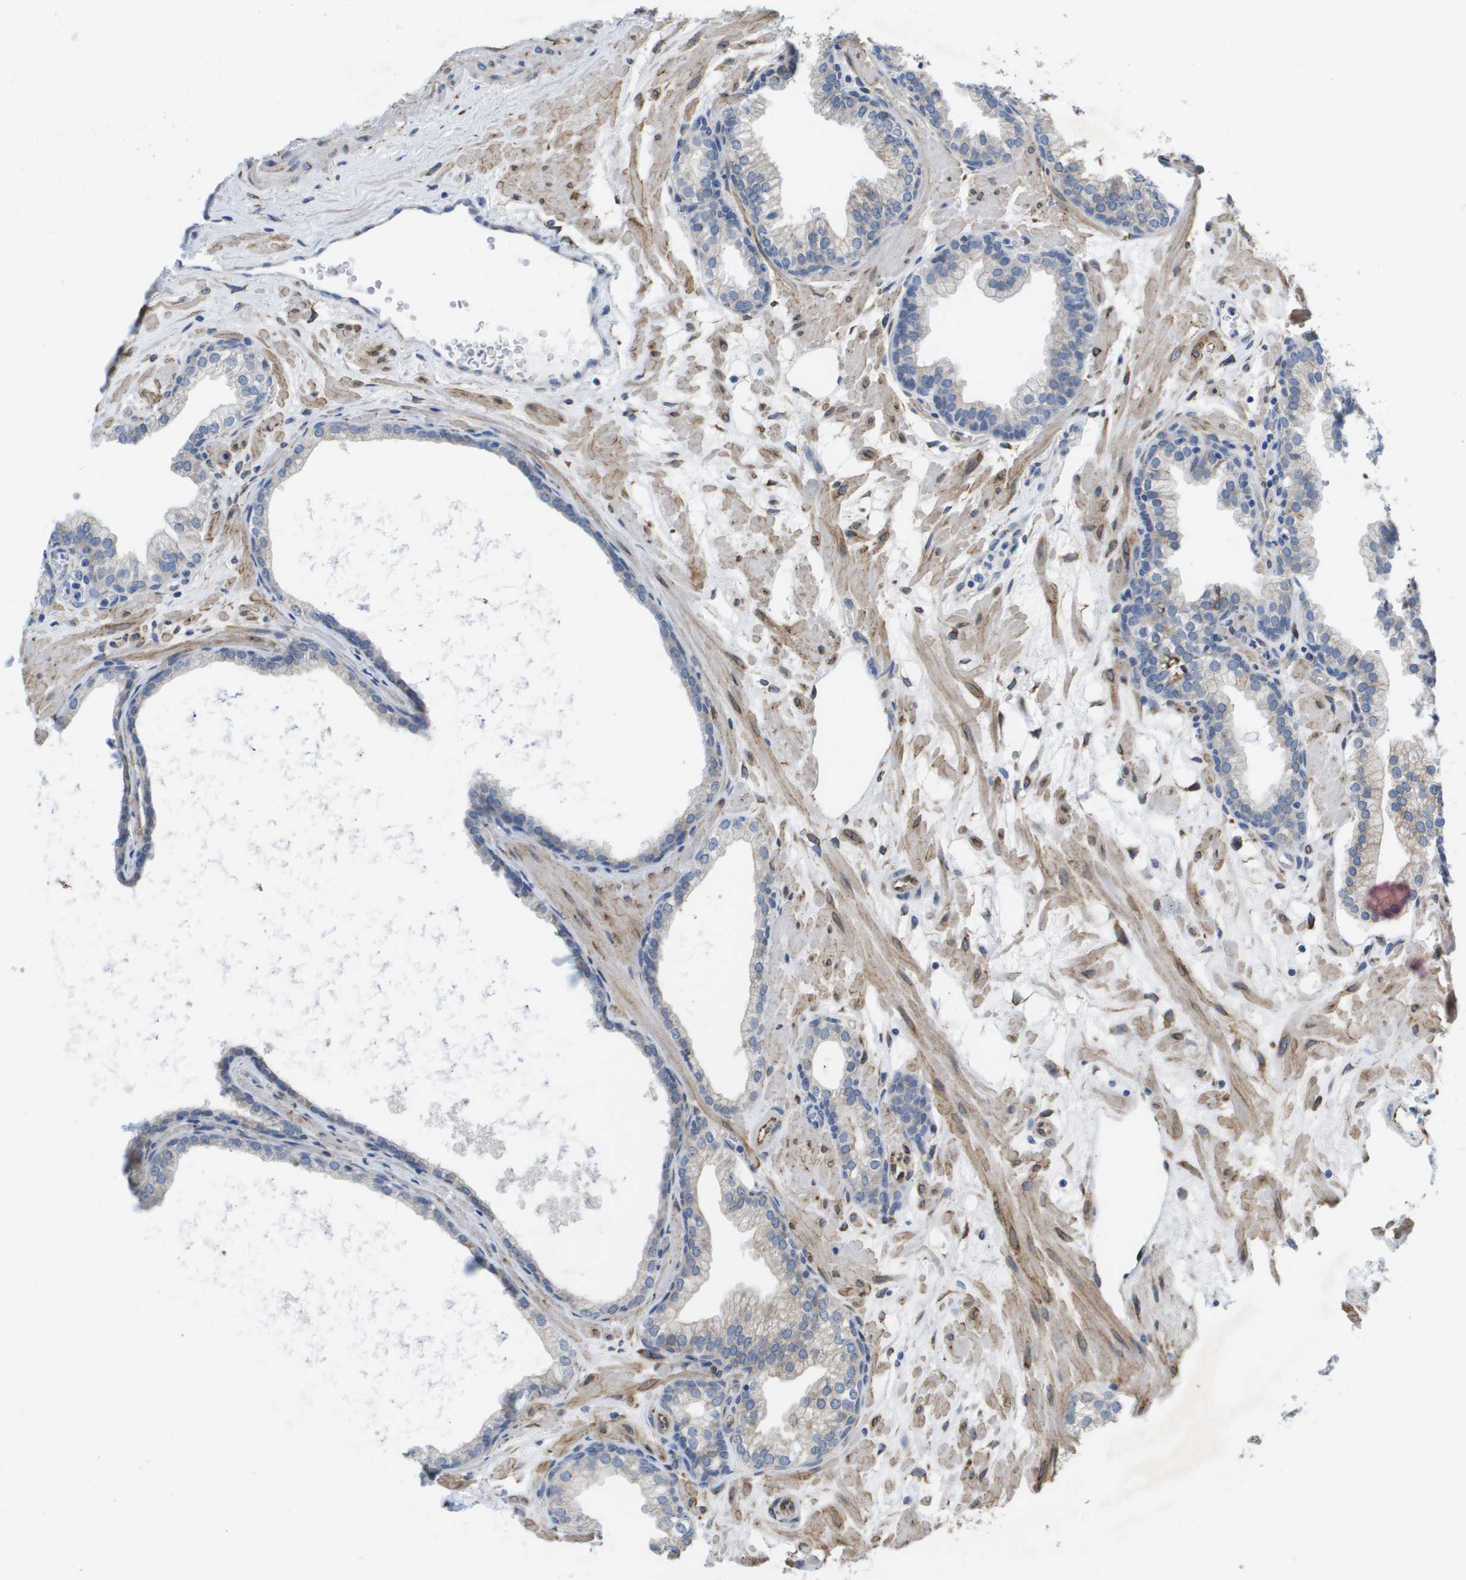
{"staining": {"intensity": "moderate", "quantity": "25%-75%", "location": "cytoplasmic/membranous"}, "tissue": "prostate", "cell_type": "Glandular cells", "image_type": "normal", "snomed": [{"axis": "morphology", "description": "Normal tissue, NOS"}, {"axis": "morphology", "description": "Urothelial carcinoma, Low grade"}, {"axis": "topography", "description": "Urinary bladder"}, {"axis": "topography", "description": "Prostate"}], "caption": "Prostate stained for a protein (brown) shows moderate cytoplasmic/membranous positive staining in approximately 25%-75% of glandular cells.", "gene": "ST3GAL2", "patient": {"sex": "male", "age": 60}}